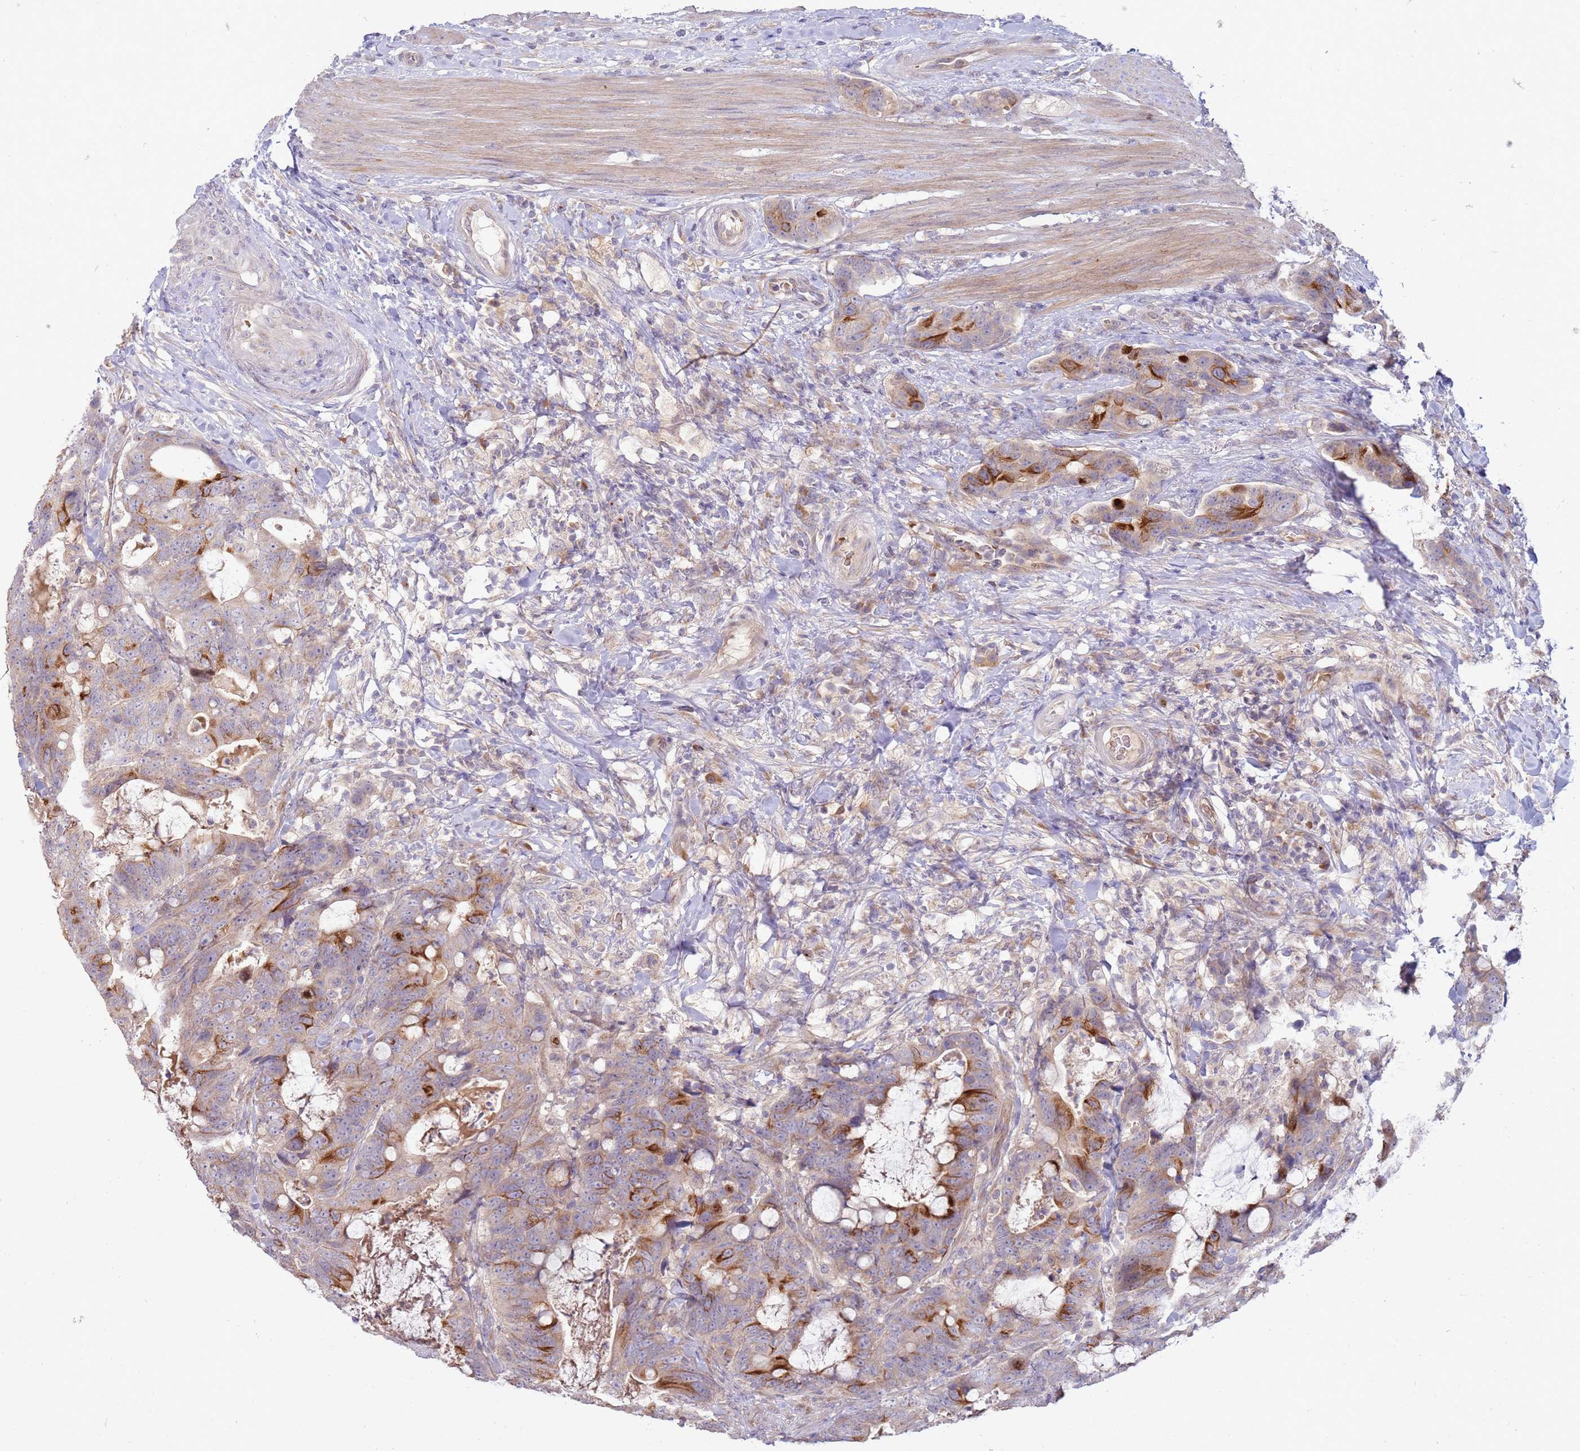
{"staining": {"intensity": "moderate", "quantity": "<25%", "location": "cytoplasmic/membranous"}, "tissue": "colorectal cancer", "cell_type": "Tumor cells", "image_type": "cancer", "snomed": [{"axis": "morphology", "description": "Adenocarcinoma, NOS"}, {"axis": "topography", "description": "Colon"}], "caption": "The immunohistochemical stain shows moderate cytoplasmic/membranous staining in tumor cells of colorectal adenocarcinoma tissue.", "gene": "NMUR2", "patient": {"sex": "female", "age": 82}}